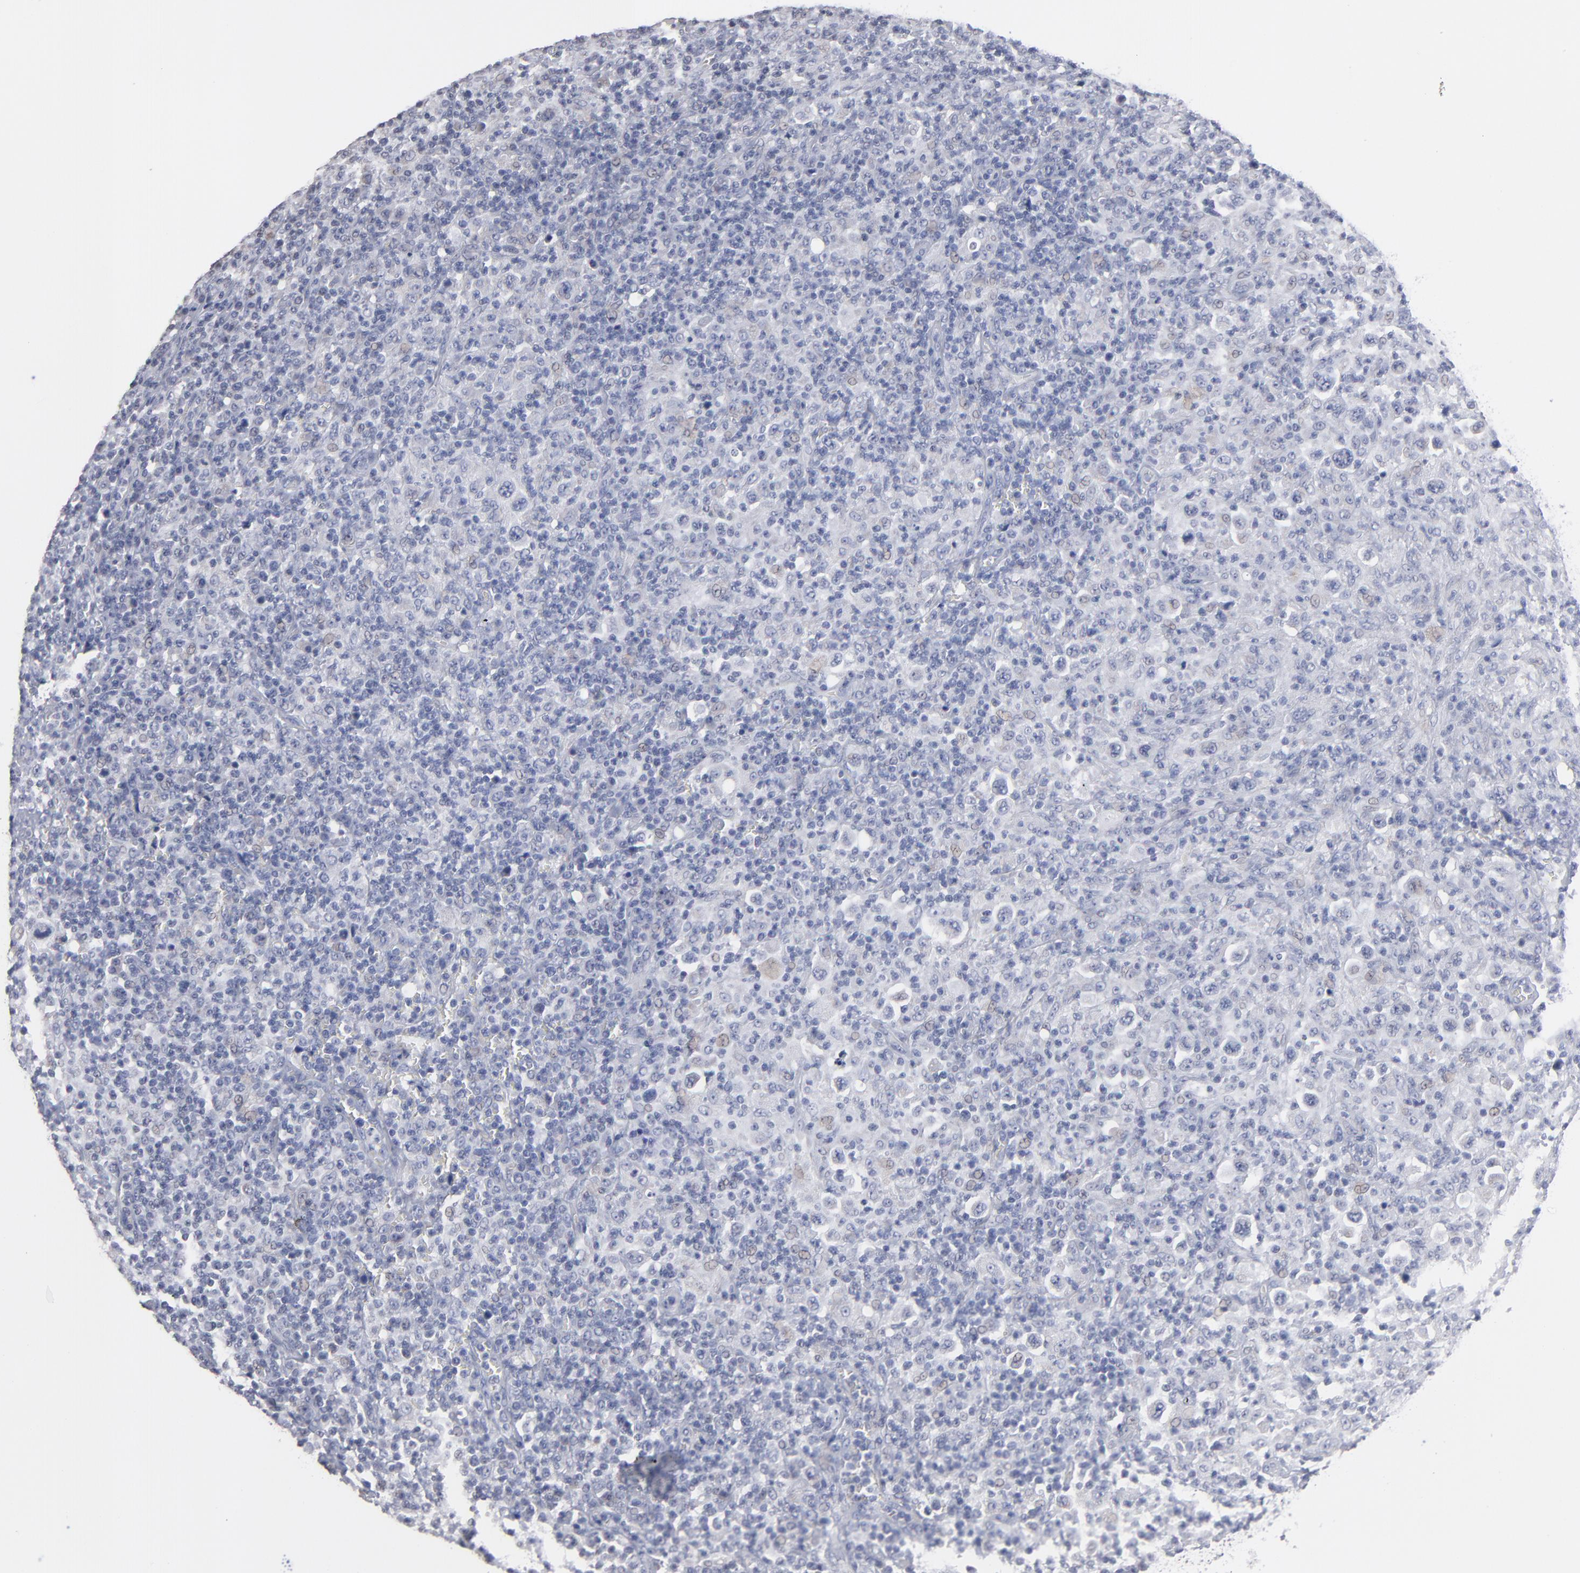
{"staining": {"intensity": "negative", "quantity": "none", "location": "none"}, "tissue": "lymphoma", "cell_type": "Tumor cells", "image_type": "cancer", "snomed": [{"axis": "morphology", "description": "Hodgkin's disease, NOS"}, {"axis": "topography", "description": "Lymph node"}], "caption": "The immunohistochemistry histopathology image has no significant staining in tumor cells of Hodgkin's disease tissue.", "gene": "RPH3A", "patient": {"sex": "male", "age": 65}}